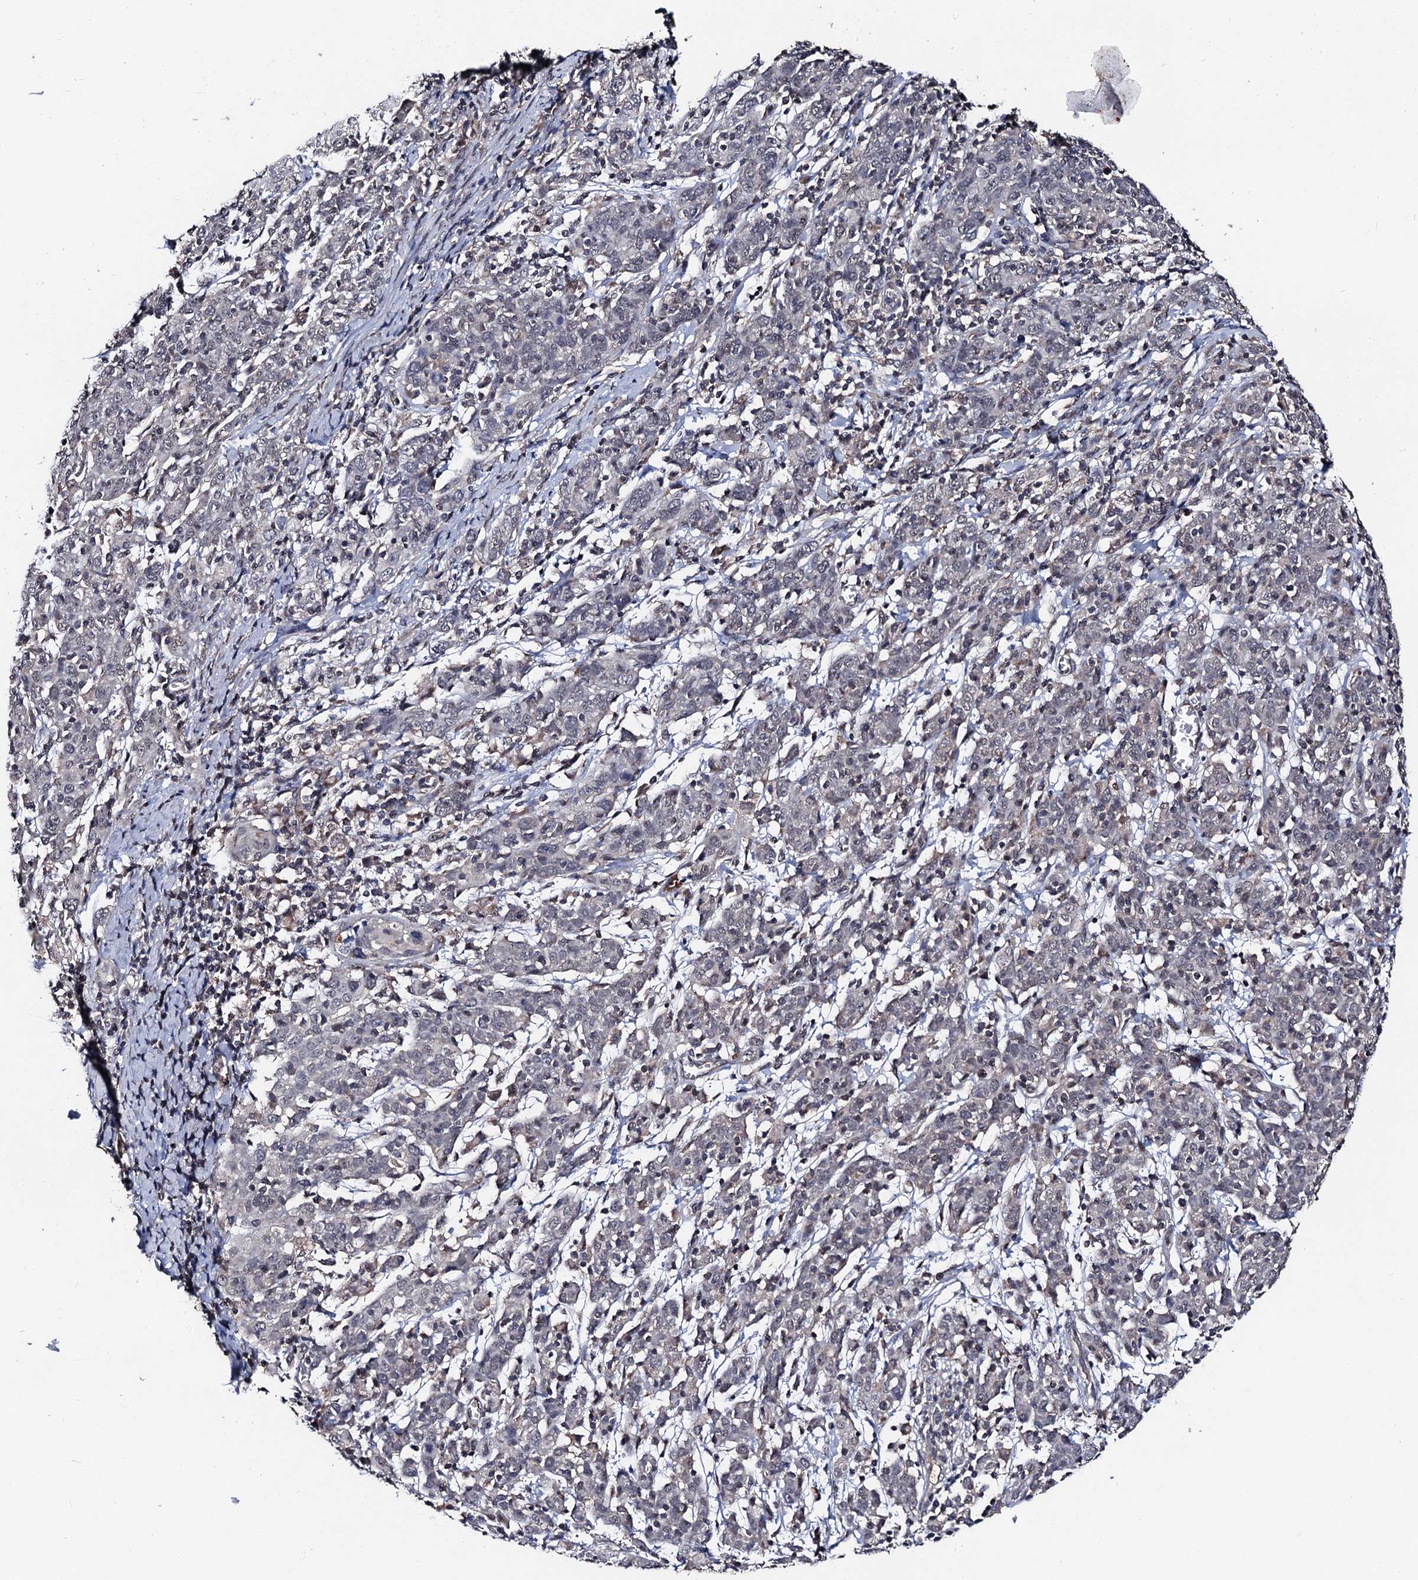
{"staining": {"intensity": "negative", "quantity": "none", "location": "none"}, "tissue": "cervical cancer", "cell_type": "Tumor cells", "image_type": "cancer", "snomed": [{"axis": "morphology", "description": "Squamous cell carcinoma, NOS"}, {"axis": "topography", "description": "Cervix"}], "caption": "An image of human cervical squamous cell carcinoma is negative for staining in tumor cells. Brightfield microscopy of immunohistochemistry (IHC) stained with DAB (3,3'-diaminobenzidine) (brown) and hematoxylin (blue), captured at high magnification.", "gene": "PPTC7", "patient": {"sex": "female", "age": 67}}